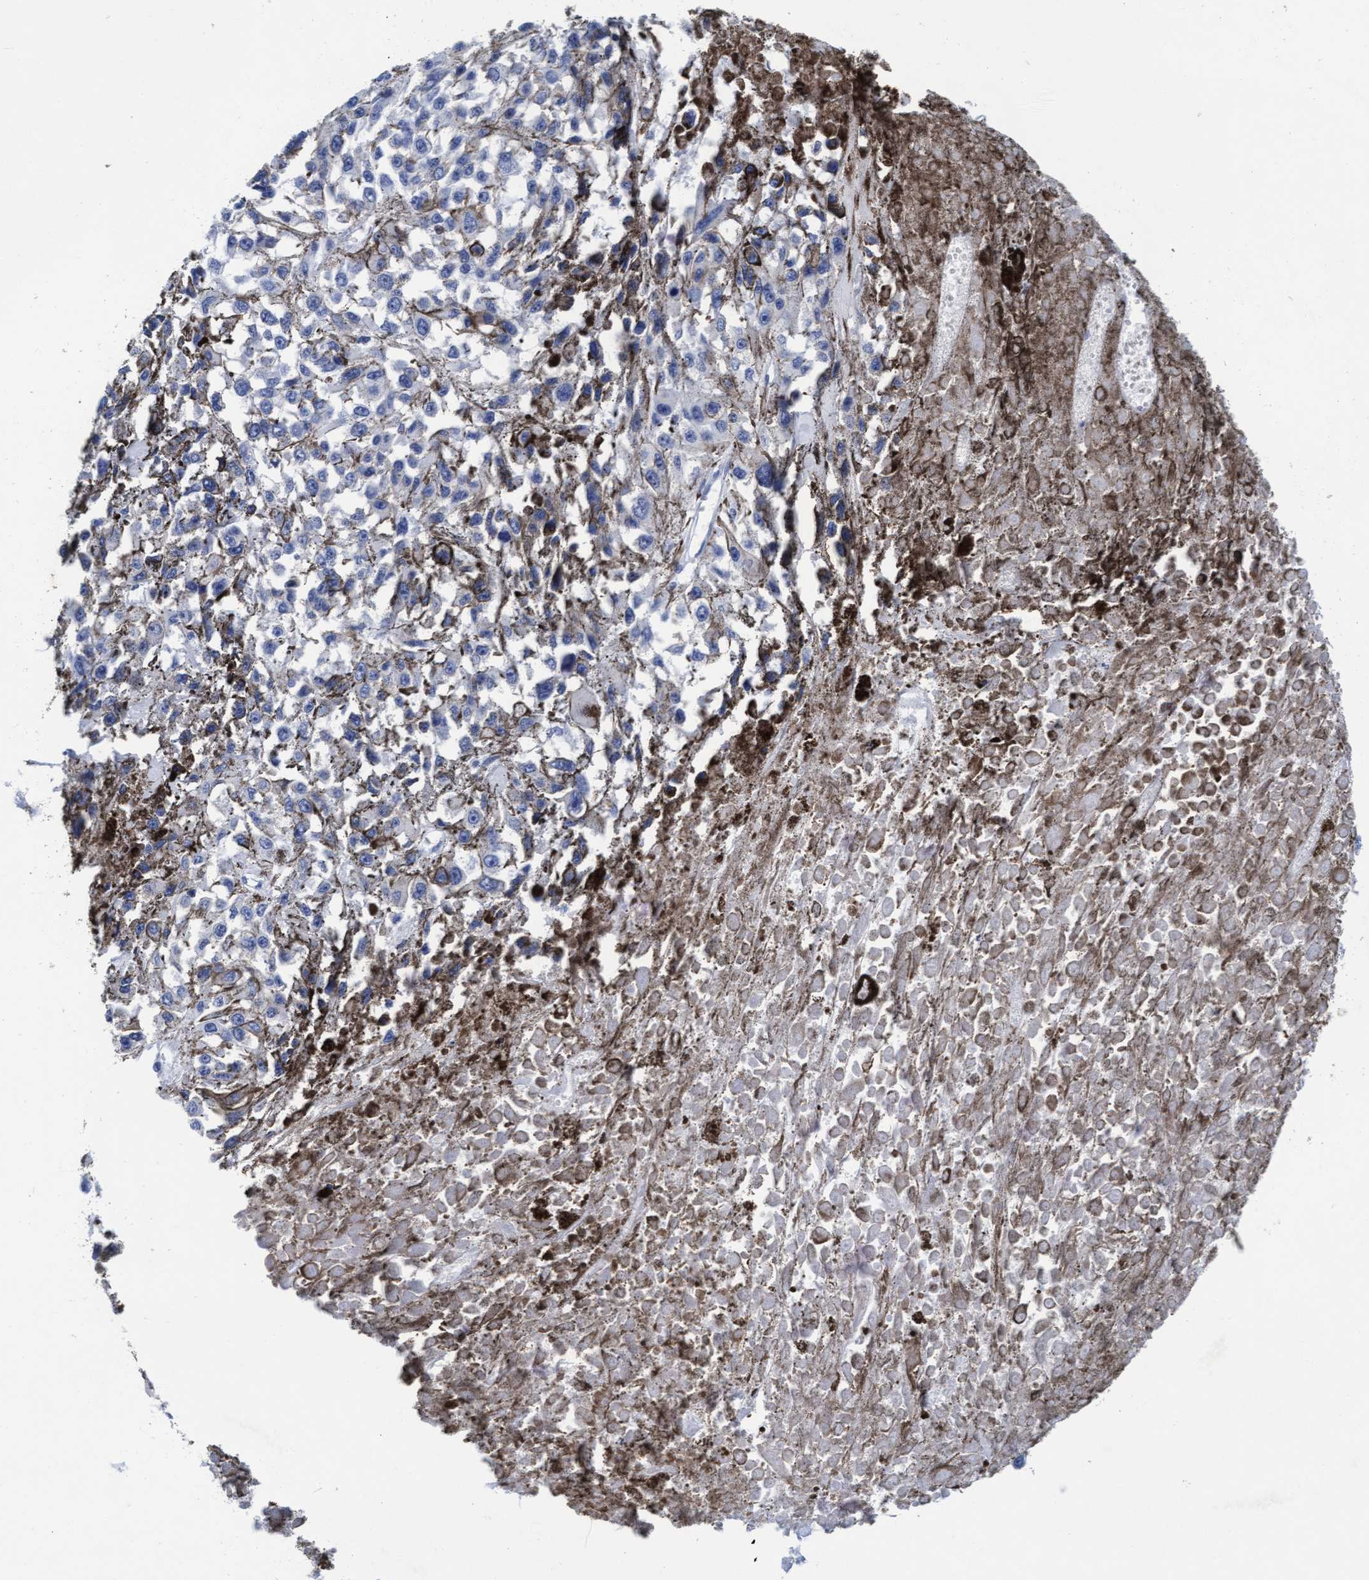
{"staining": {"intensity": "negative", "quantity": "none", "location": "none"}, "tissue": "melanoma", "cell_type": "Tumor cells", "image_type": "cancer", "snomed": [{"axis": "morphology", "description": "Malignant melanoma, Metastatic site"}, {"axis": "topography", "description": "Lymph node"}], "caption": "Immunohistochemistry (IHC) image of human malignant melanoma (metastatic site) stained for a protein (brown), which demonstrates no expression in tumor cells.", "gene": "ARSG", "patient": {"sex": "male", "age": 59}}